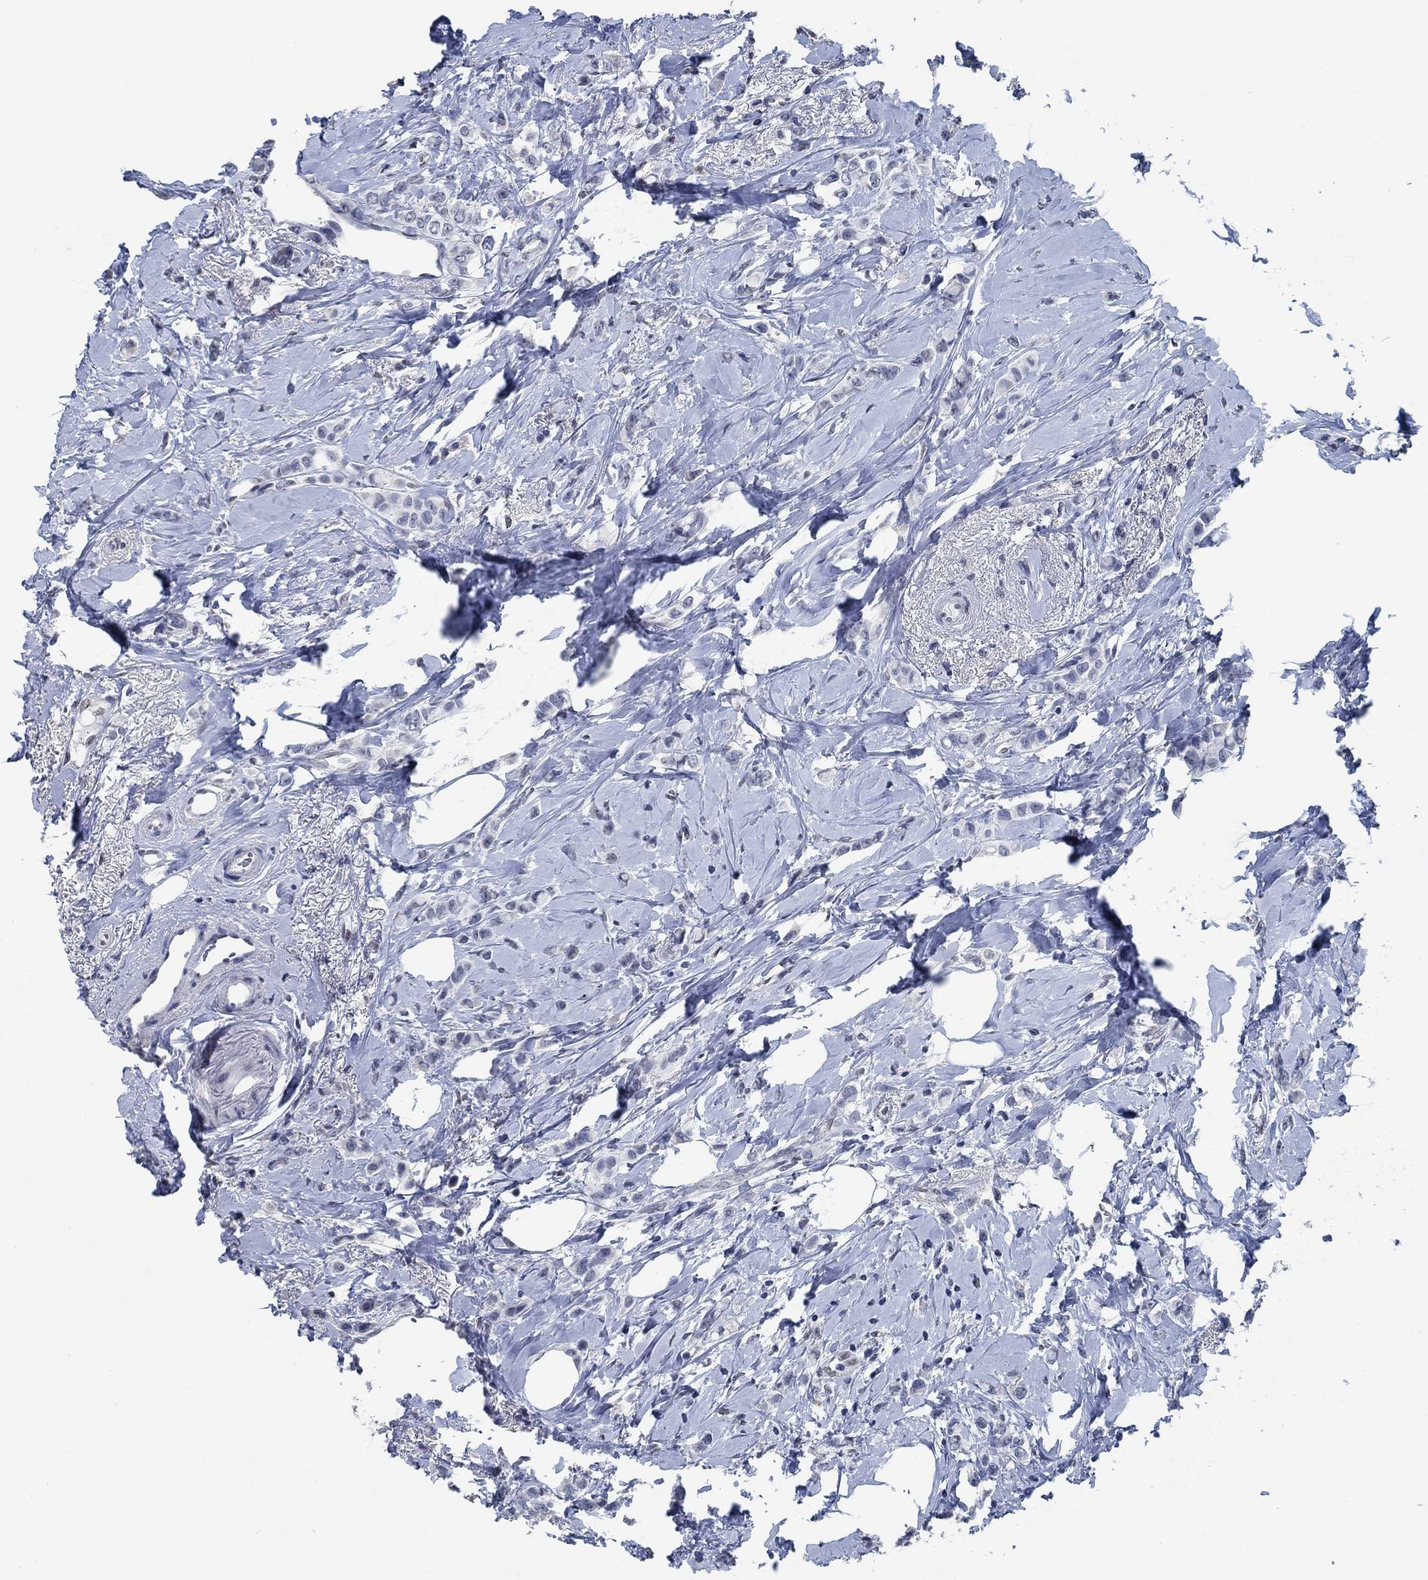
{"staining": {"intensity": "negative", "quantity": "none", "location": "none"}, "tissue": "breast cancer", "cell_type": "Tumor cells", "image_type": "cancer", "snomed": [{"axis": "morphology", "description": "Lobular carcinoma"}, {"axis": "topography", "description": "Breast"}], "caption": "Immunohistochemistry (IHC) micrograph of neoplastic tissue: human breast lobular carcinoma stained with DAB (3,3'-diaminobenzidine) exhibits no significant protein positivity in tumor cells.", "gene": "OBSCN", "patient": {"sex": "female", "age": 66}}